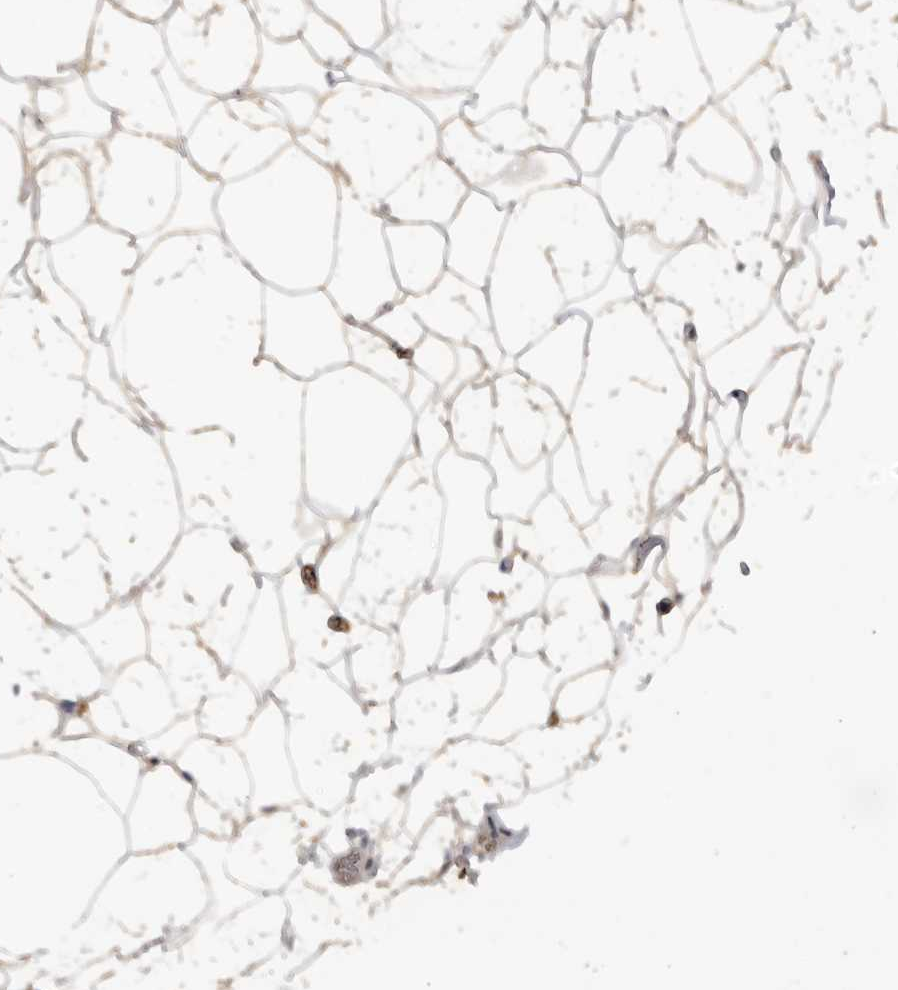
{"staining": {"intensity": "weak", "quantity": ">75%", "location": "cytoplasmic/membranous"}, "tissue": "adipose tissue", "cell_type": "Adipocytes", "image_type": "normal", "snomed": [{"axis": "morphology", "description": "Normal tissue, NOS"}, {"axis": "morphology", "description": "Fibrosis, NOS"}, {"axis": "topography", "description": "Breast"}, {"axis": "topography", "description": "Adipose tissue"}], "caption": "Adipocytes display weak cytoplasmic/membranous staining in about >75% of cells in benign adipose tissue.", "gene": "MAP2K1", "patient": {"sex": "female", "age": 39}}